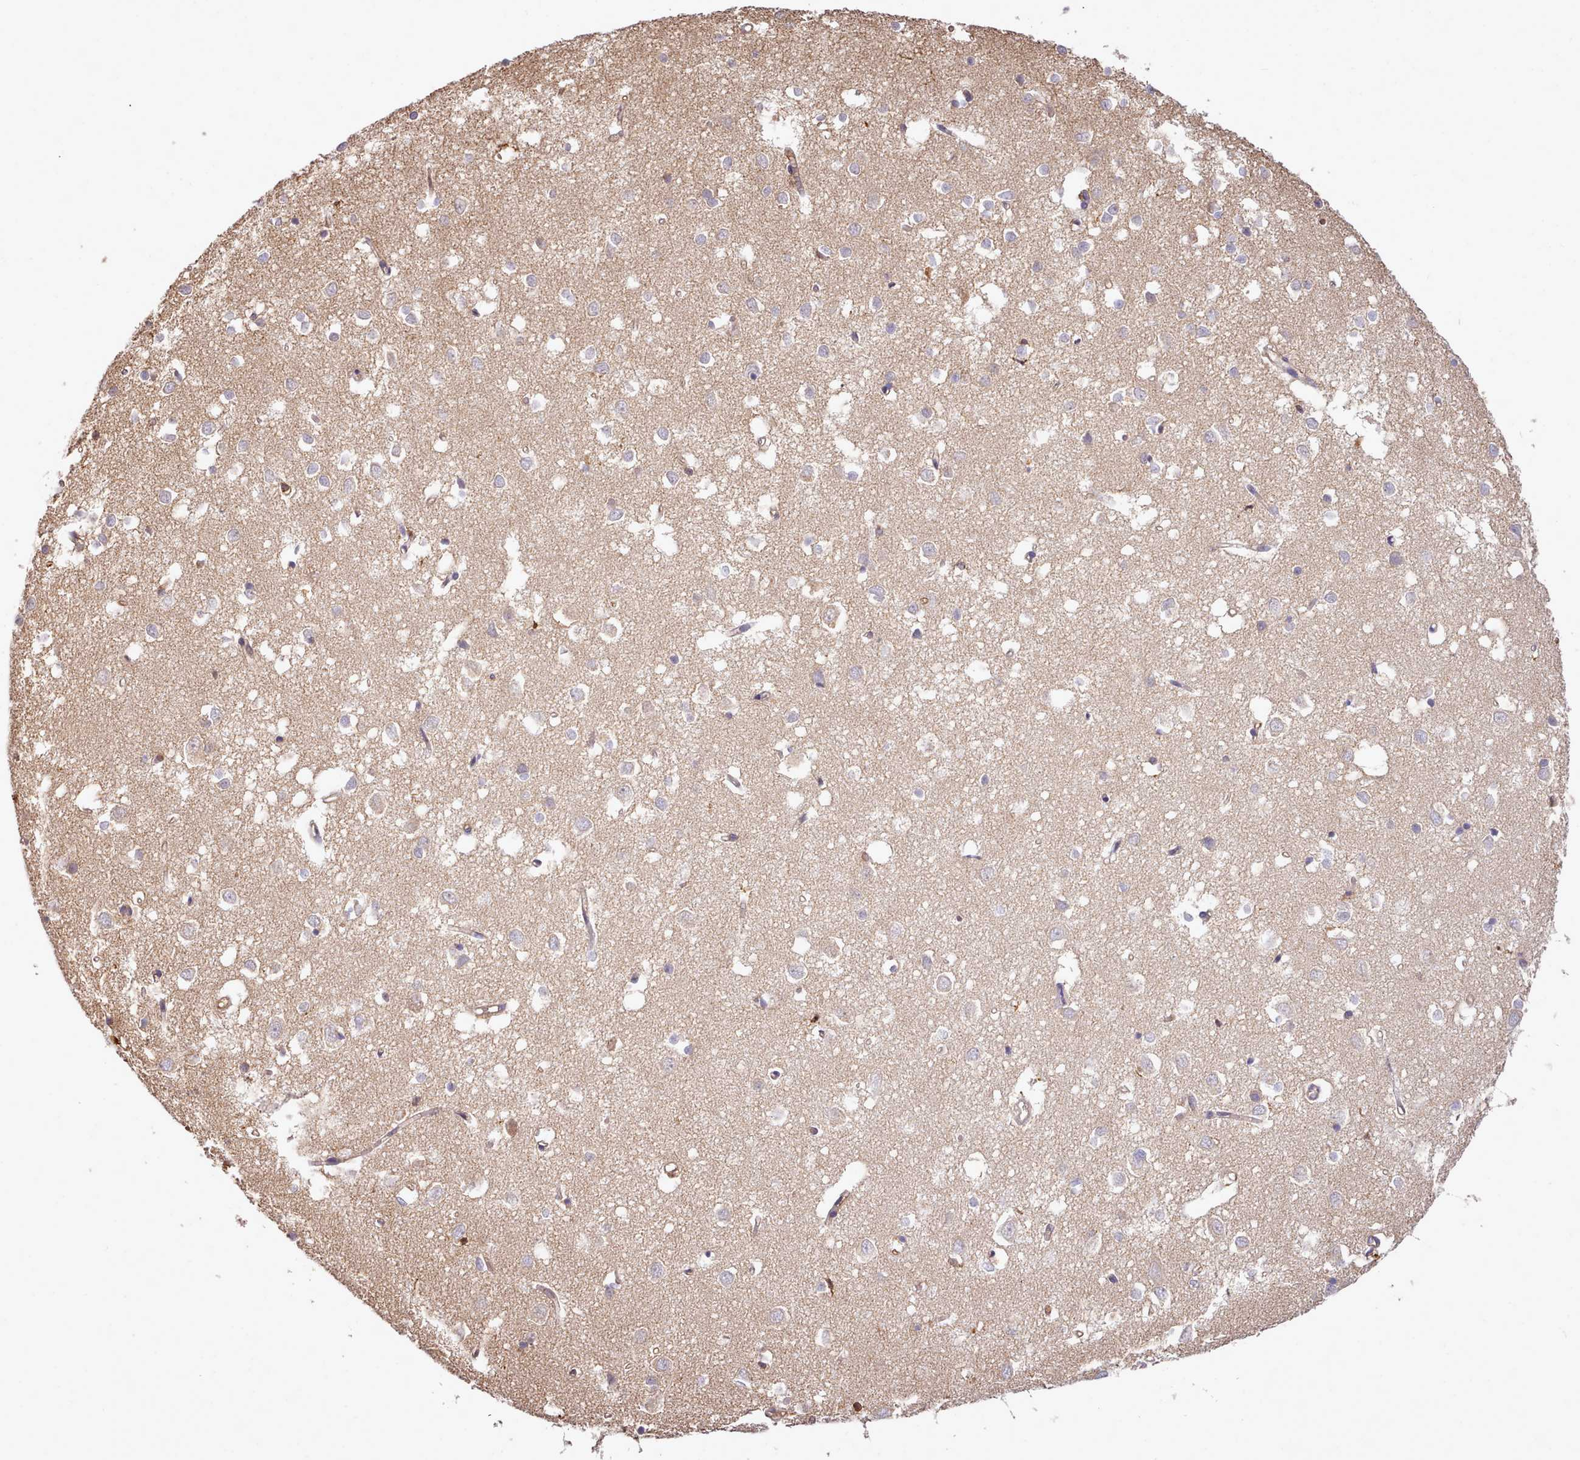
{"staining": {"intensity": "moderate", "quantity": ">75%", "location": "cytoplasmic/membranous"}, "tissue": "cerebral cortex", "cell_type": "Endothelial cells", "image_type": "normal", "snomed": [{"axis": "morphology", "description": "Normal tissue, NOS"}, {"axis": "topography", "description": "Cerebral cortex"}], "caption": "The histopathology image shows a brown stain indicating the presence of a protein in the cytoplasmic/membranous of endothelial cells in cerebral cortex.", "gene": "CAPZA1", "patient": {"sex": "female", "age": 64}}